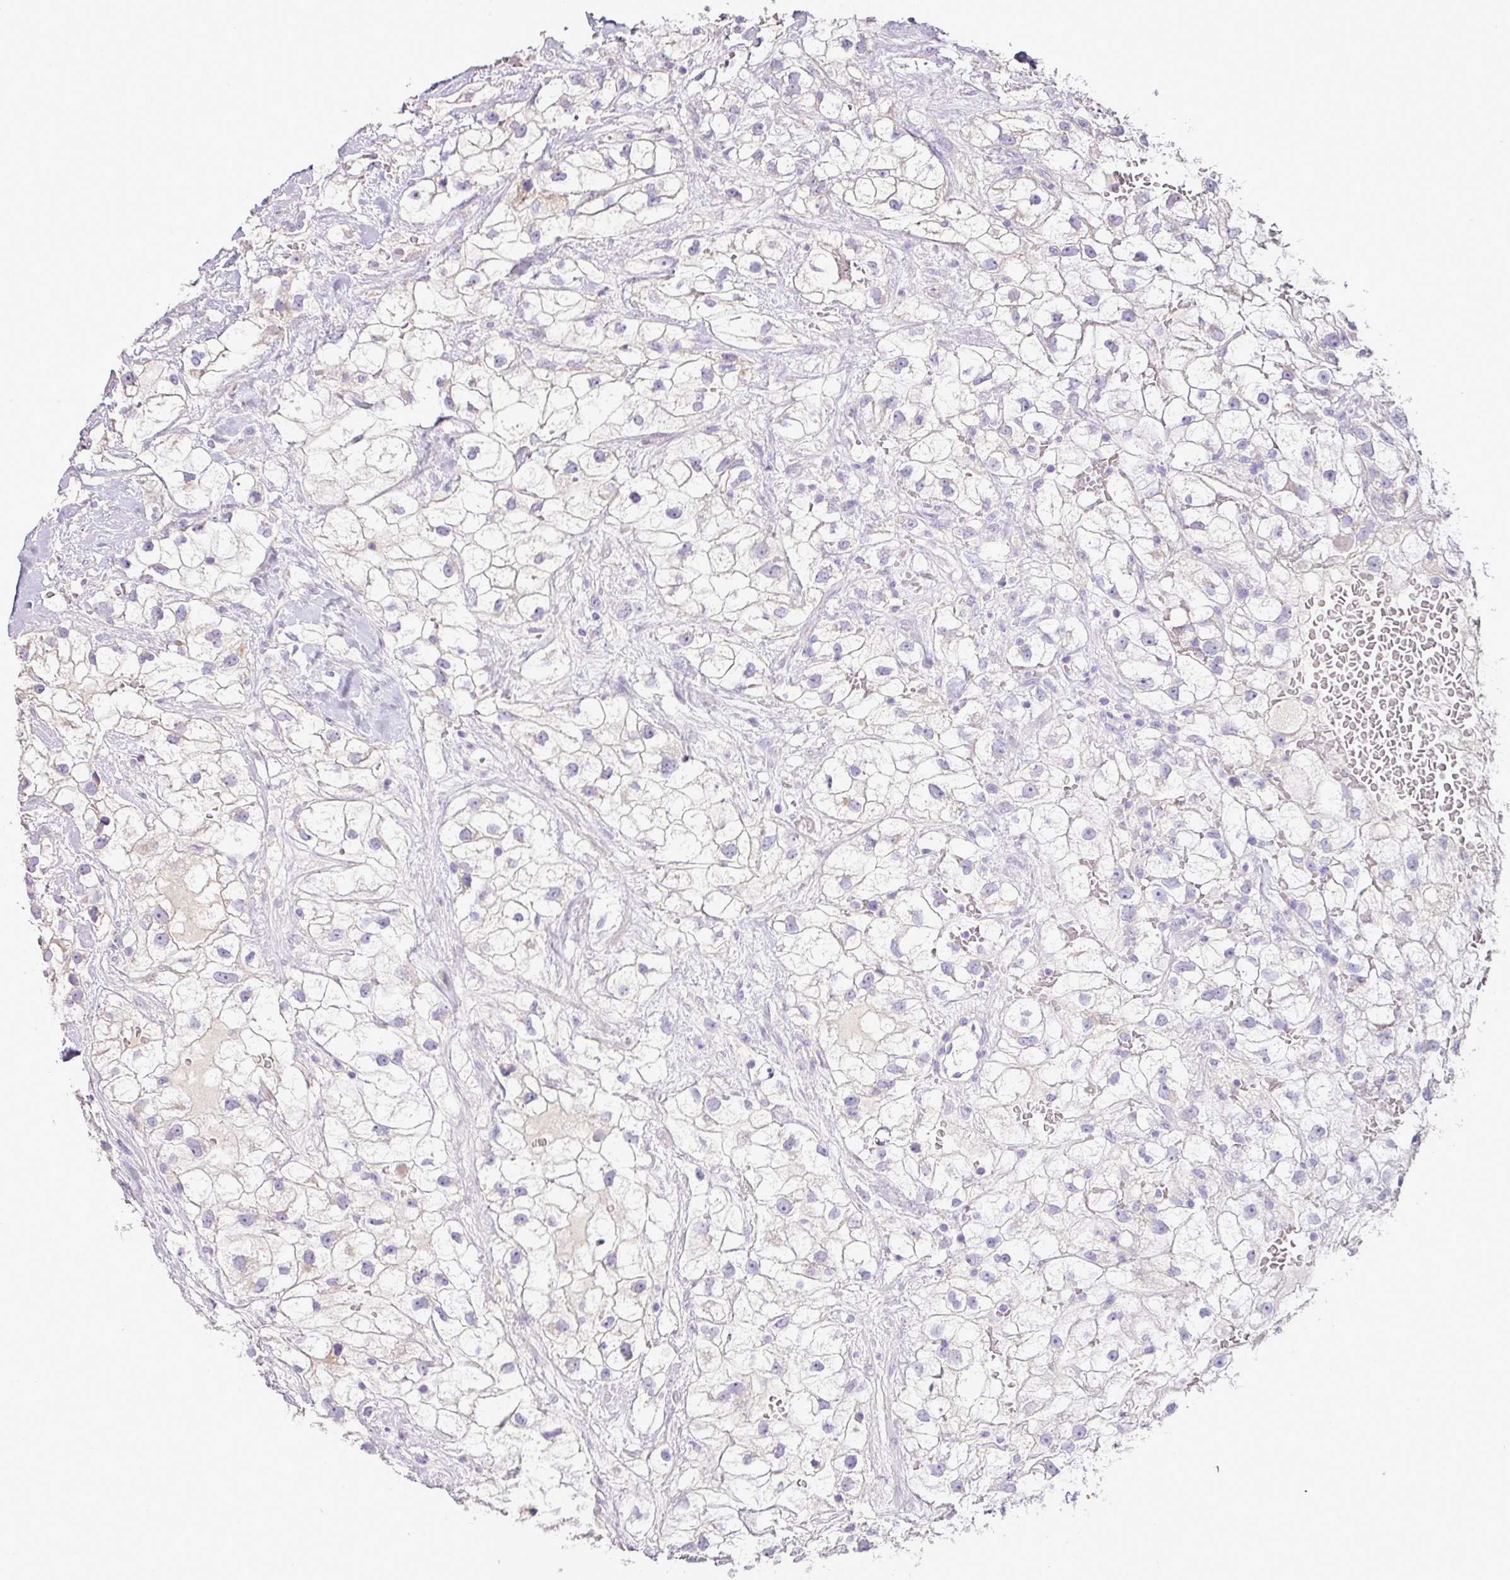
{"staining": {"intensity": "negative", "quantity": "none", "location": "none"}, "tissue": "renal cancer", "cell_type": "Tumor cells", "image_type": "cancer", "snomed": [{"axis": "morphology", "description": "Adenocarcinoma, NOS"}, {"axis": "topography", "description": "Kidney"}], "caption": "Human adenocarcinoma (renal) stained for a protein using IHC shows no expression in tumor cells.", "gene": "BRINP2", "patient": {"sex": "male", "age": 80}}